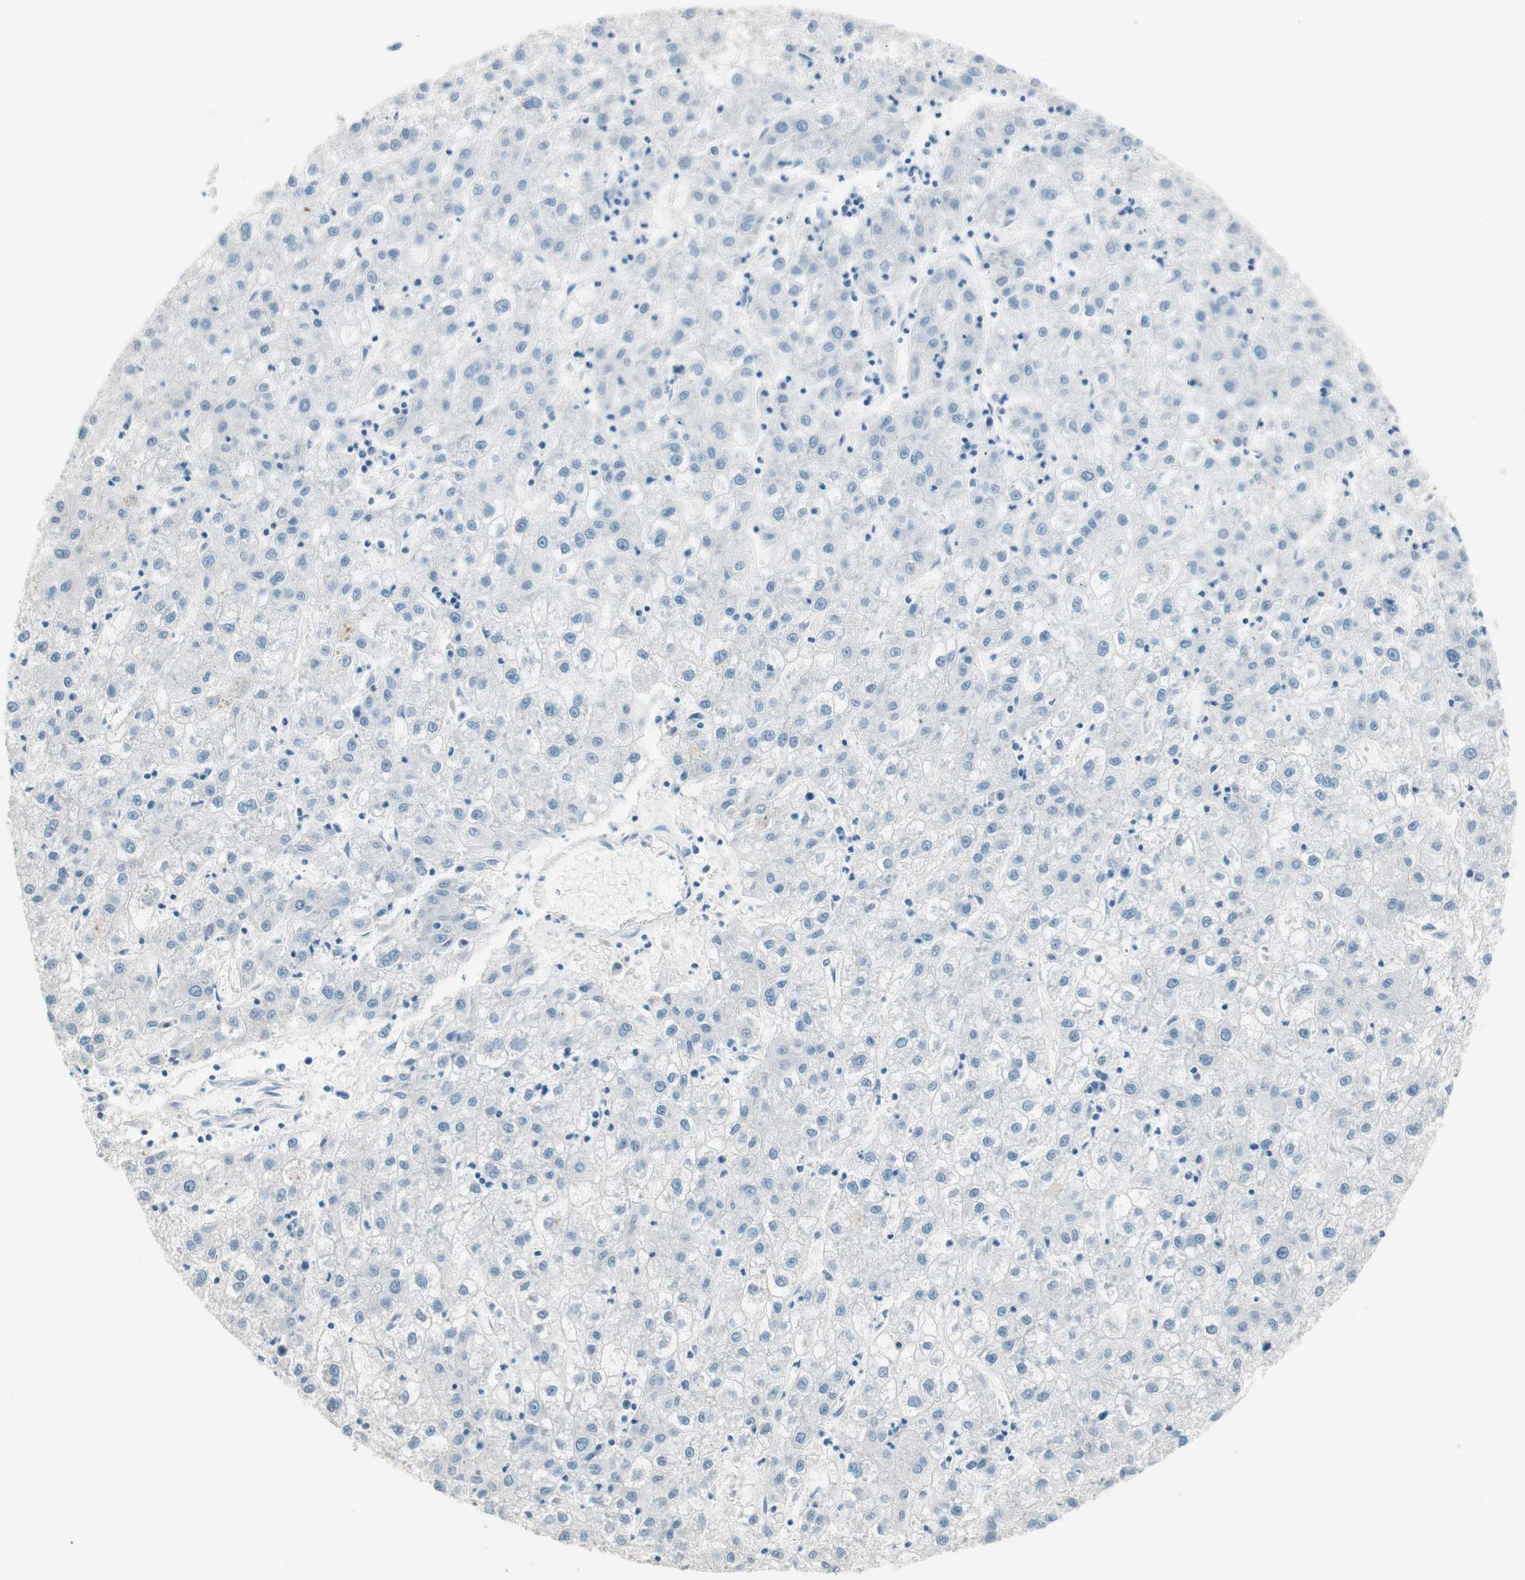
{"staining": {"intensity": "negative", "quantity": "none", "location": "none"}, "tissue": "liver cancer", "cell_type": "Tumor cells", "image_type": "cancer", "snomed": [{"axis": "morphology", "description": "Carcinoma, Hepatocellular, NOS"}, {"axis": "topography", "description": "Liver"}], "caption": "This is an immunohistochemistry (IHC) histopathology image of human liver cancer (hepatocellular carcinoma). There is no positivity in tumor cells.", "gene": "HPGD", "patient": {"sex": "male", "age": 72}}